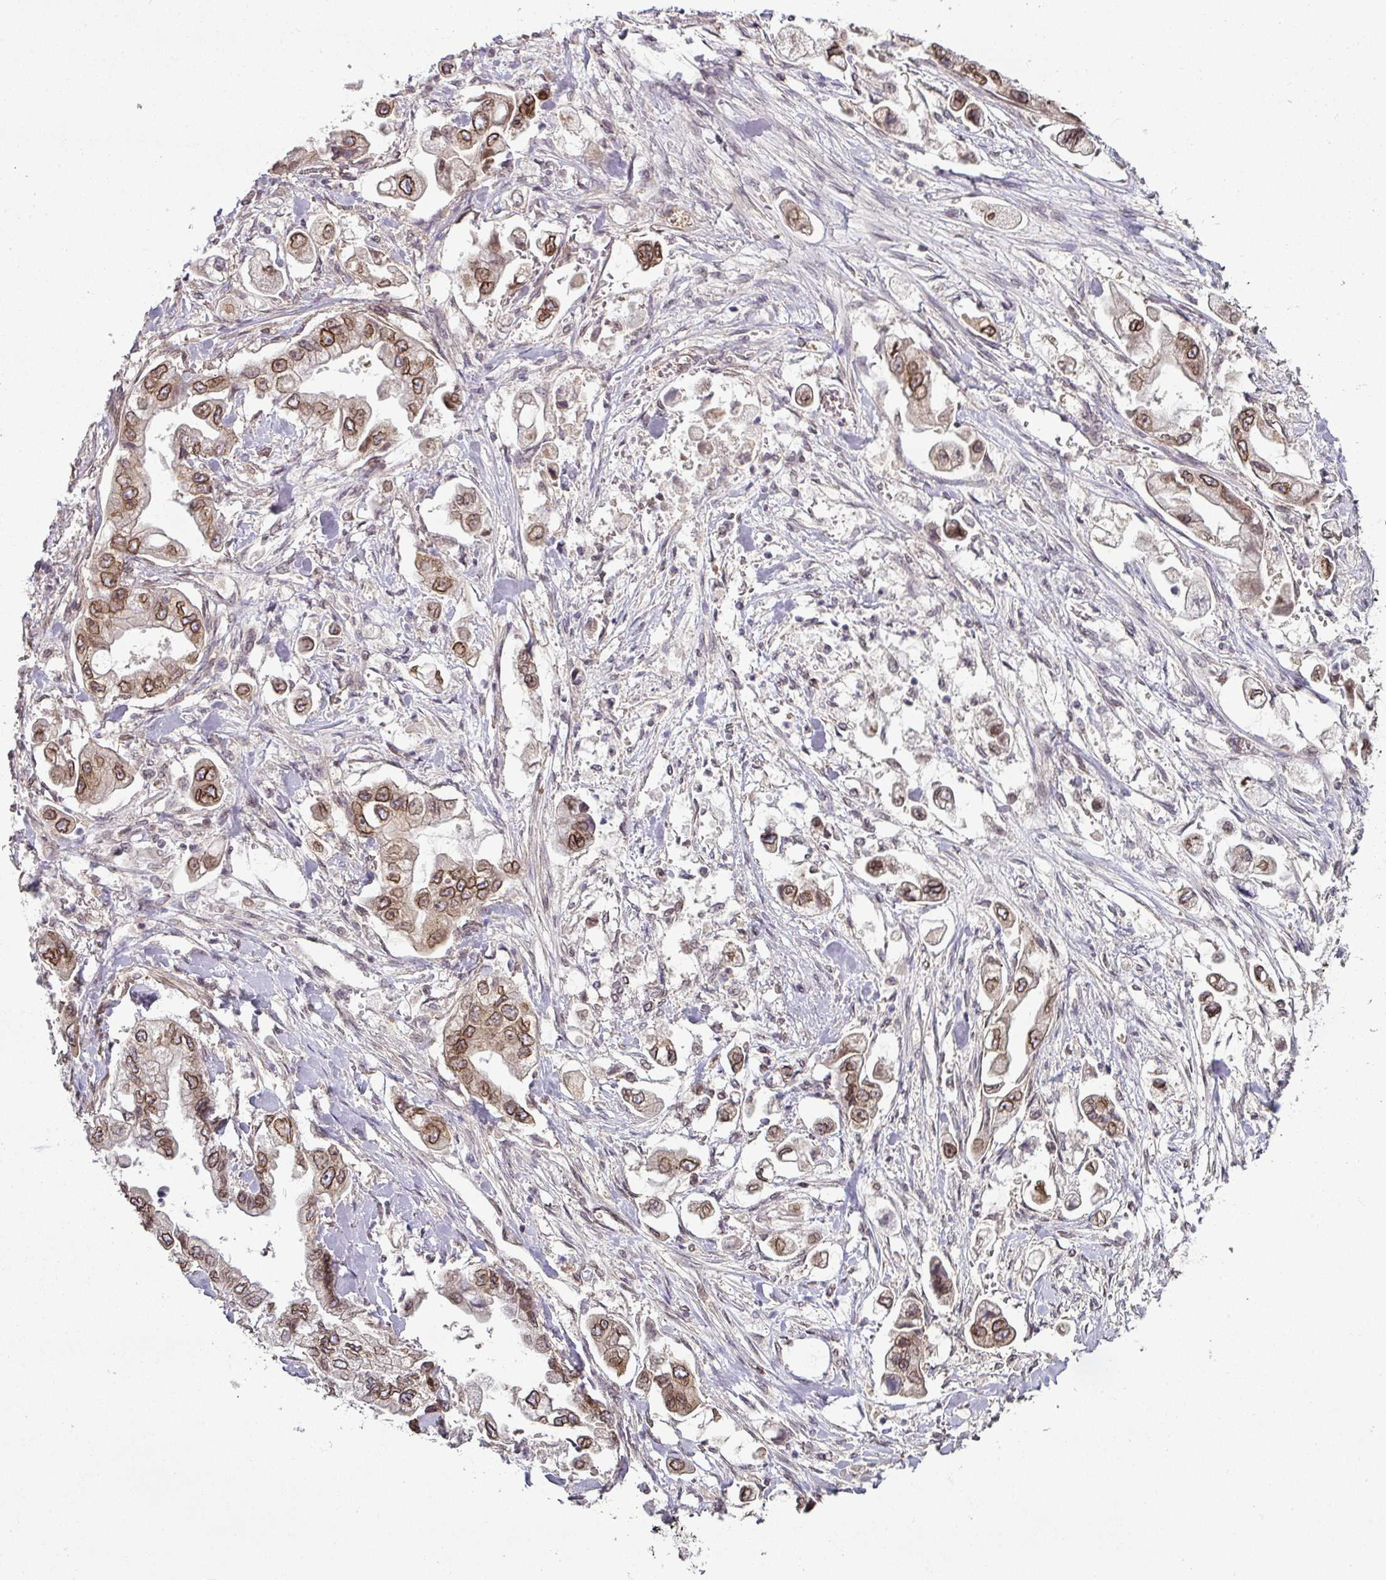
{"staining": {"intensity": "strong", "quantity": ">75%", "location": "cytoplasmic/membranous,nuclear"}, "tissue": "stomach cancer", "cell_type": "Tumor cells", "image_type": "cancer", "snomed": [{"axis": "morphology", "description": "Adenocarcinoma, NOS"}, {"axis": "topography", "description": "Stomach"}], "caption": "Immunohistochemical staining of adenocarcinoma (stomach) shows strong cytoplasmic/membranous and nuclear protein staining in approximately >75% of tumor cells. The staining is performed using DAB brown chromogen to label protein expression. The nuclei are counter-stained blue using hematoxylin.", "gene": "RANGAP1", "patient": {"sex": "male", "age": 62}}